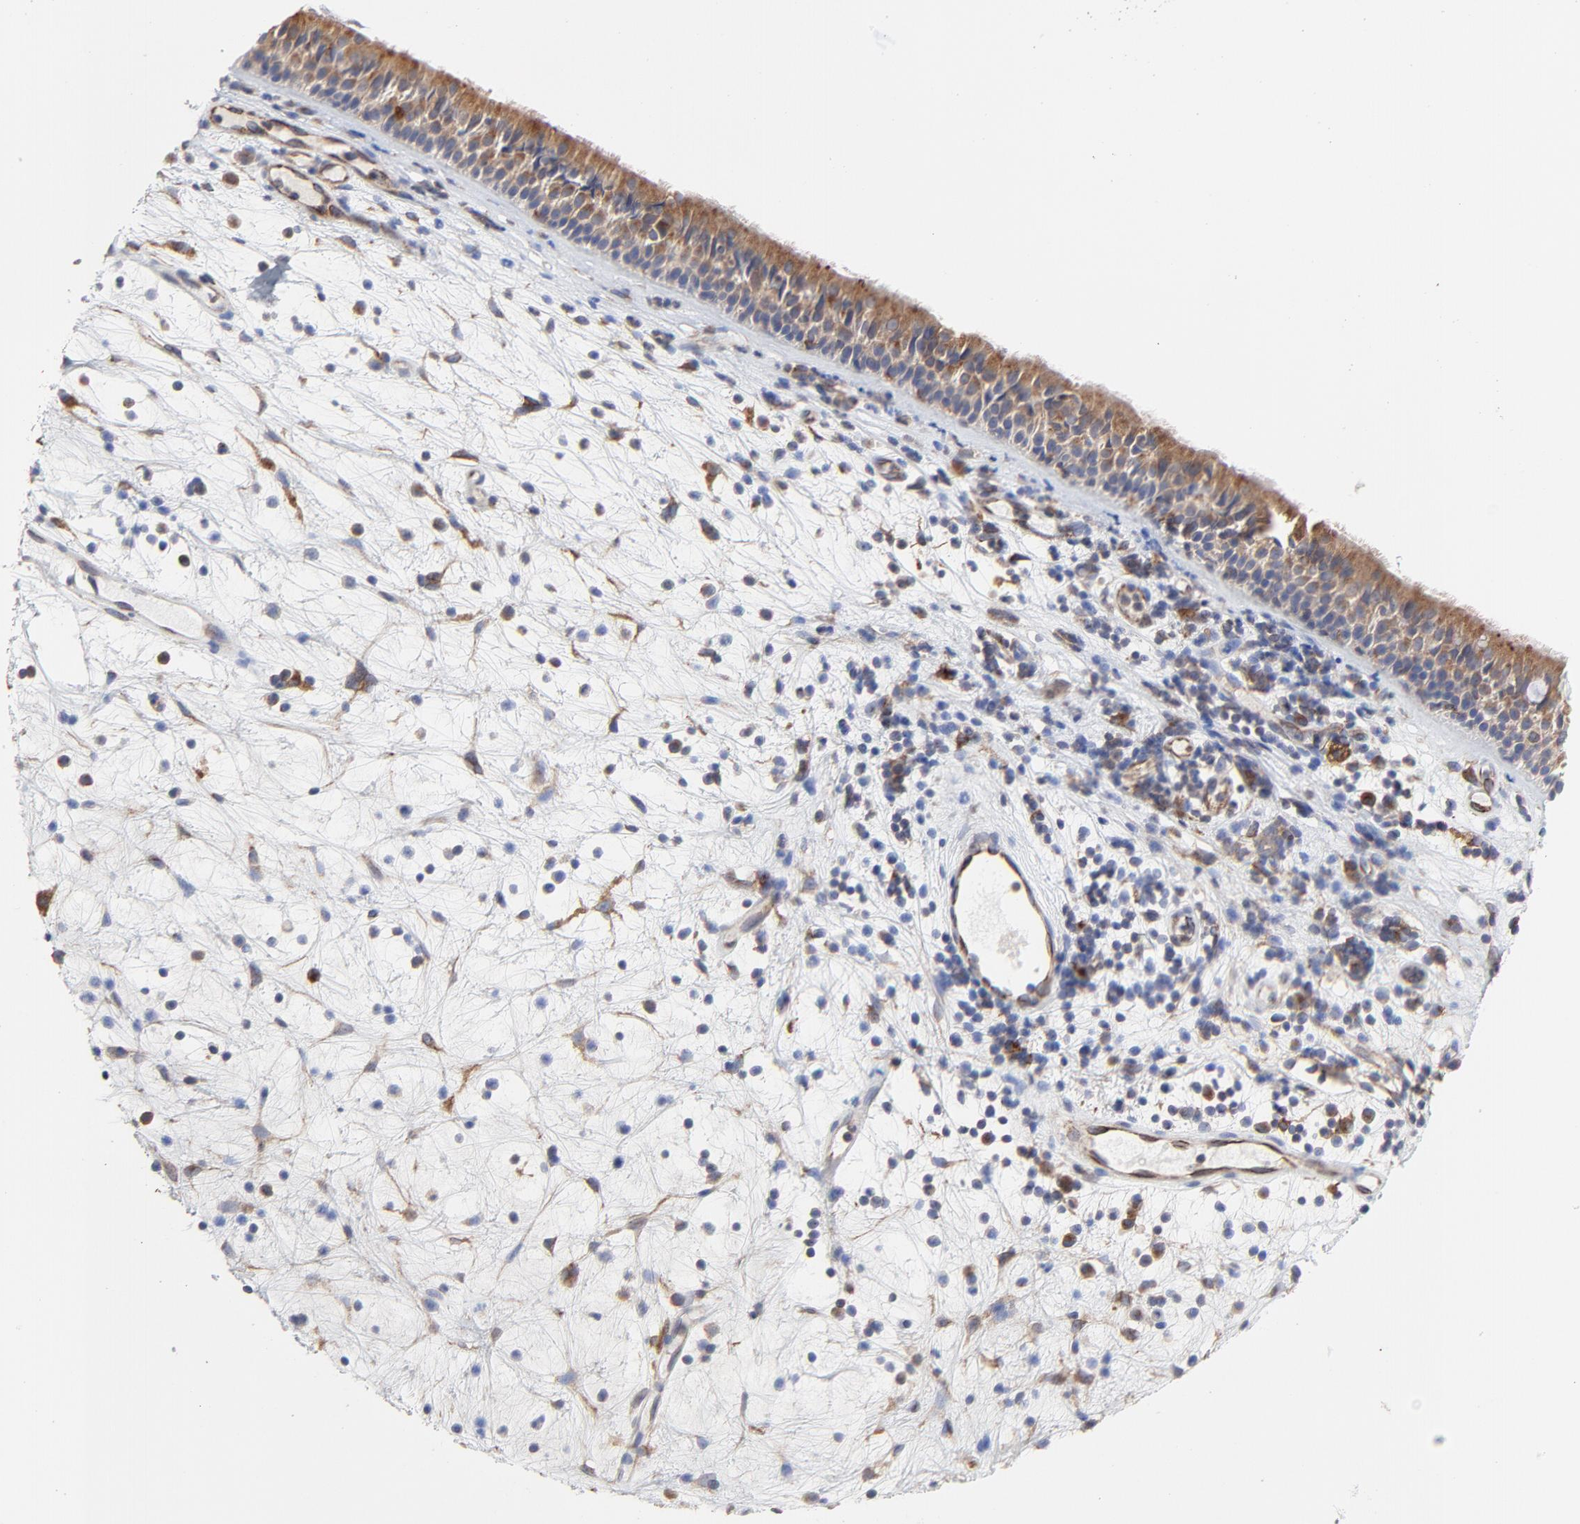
{"staining": {"intensity": "strong", "quantity": ">75%", "location": "cytoplasmic/membranous"}, "tissue": "nasopharynx", "cell_type": "Respiratory epithelial cells", "image_type": "normal", "snomed": [{"axis": "morphology", "description": "Normal tissue, NOS"}, {"axis": "topography", "description": "Nasopharynx"}], "caption": "The photomicrograph demonstrates immunohistochemical staining of benign nasopharynx. There is strong cytoplasmic/membranous staining is identified in approximately >75% of respiratory epithelial cells. The staining was performed using DAB (3,3'-diaminobenzidine), with brown indicating positive protein expression. Nuclei are stained blue with hematoxylin.", "gene": "RAB9A", "patient": {"sex": "female", "age": 78}}